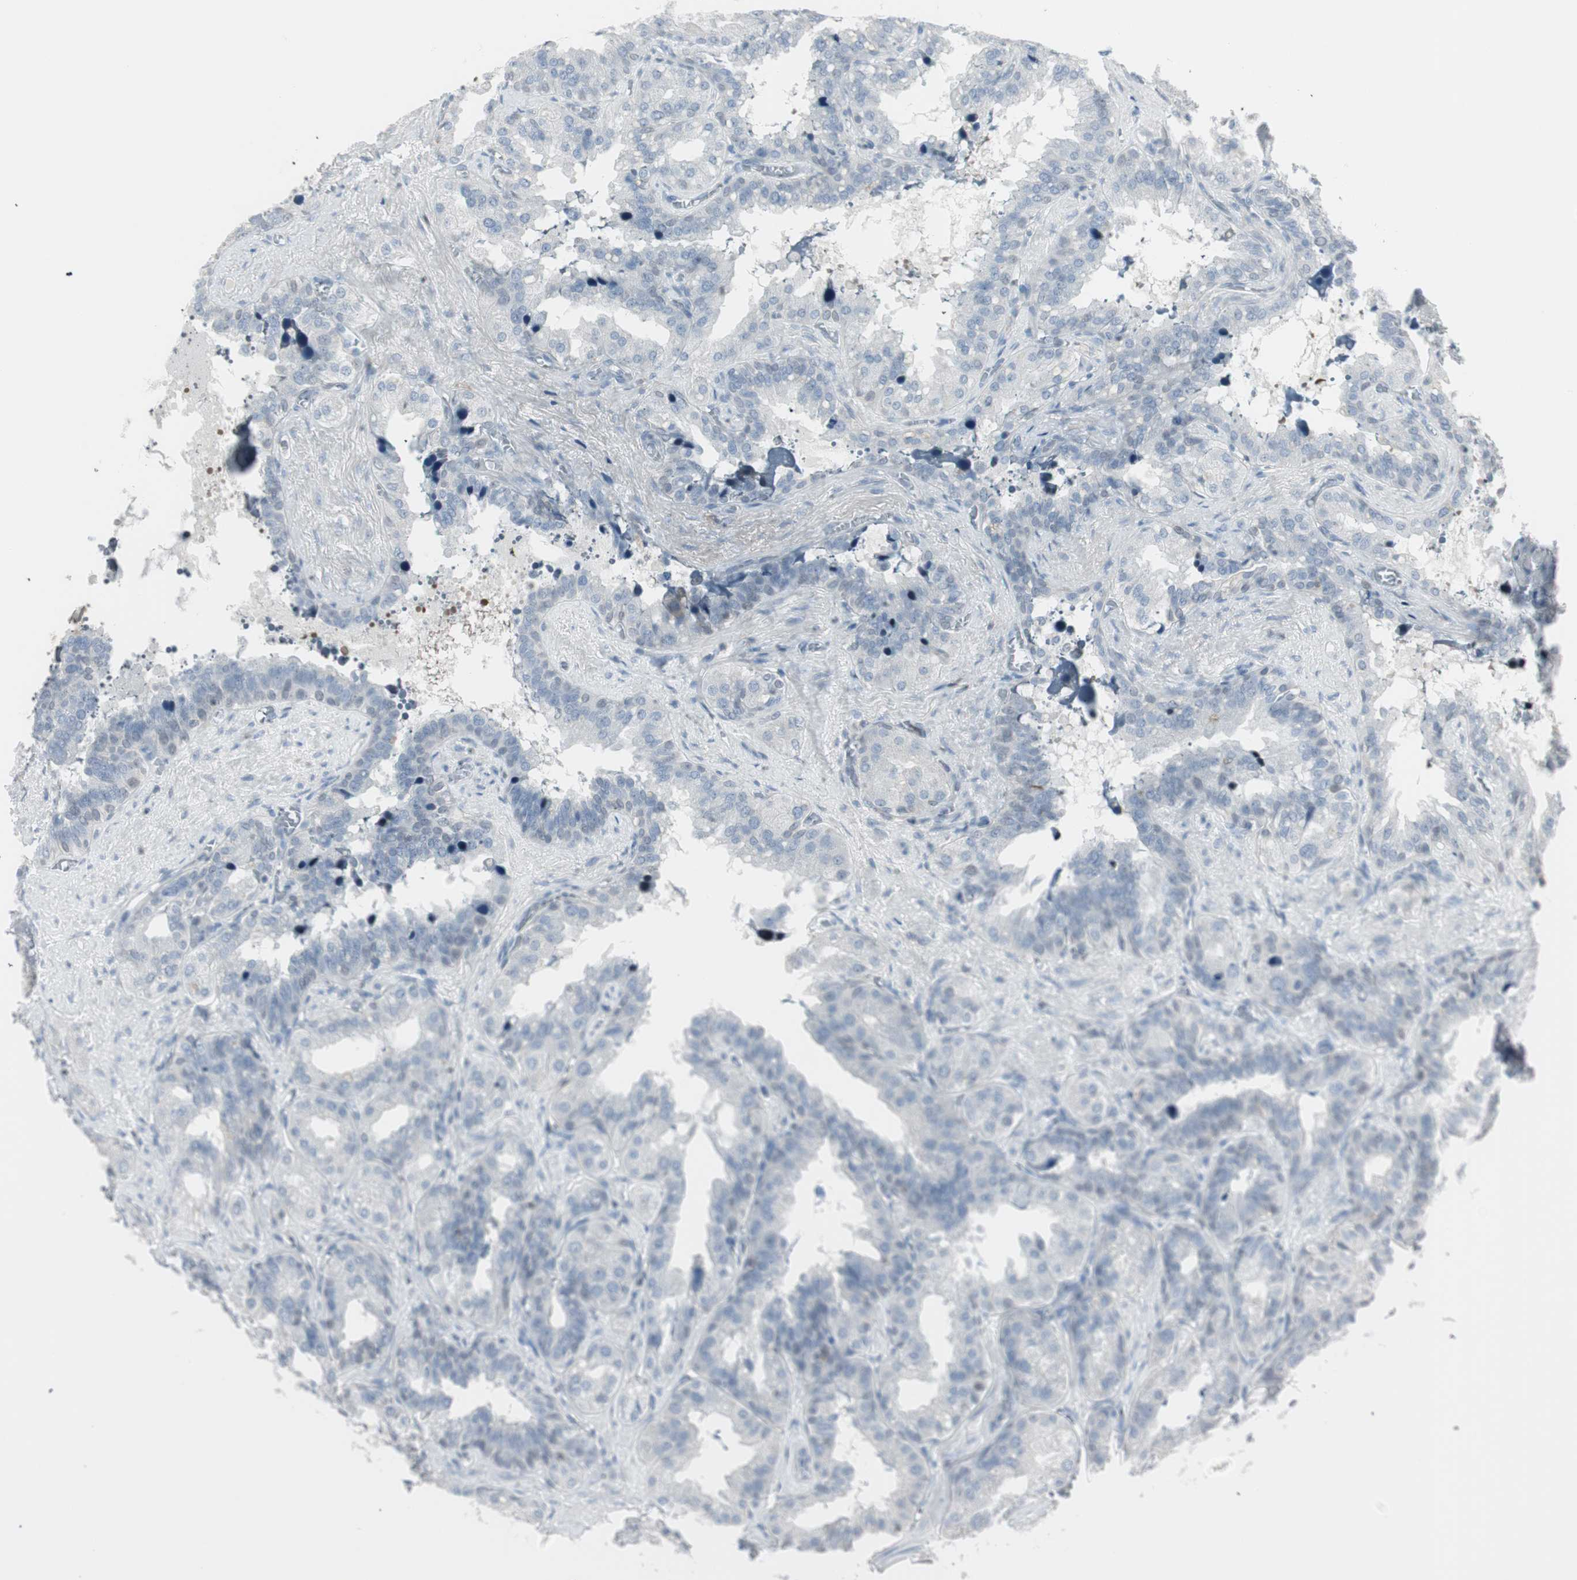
{"staining": {"intensity": "negative", "quantity": "none", "location": "none"}, "tissue": "seminal vesicle", "cell_type": "Glandular cells", "image_type": "normal", "snomed": [{"axis": "morphology", "description": "Normal tissue, NOS"}, {"axis": "topography", "description": "Prostate"}, {"axis": "topography", "description": "Seminal veicle"}], "caption": "This is a histopathology image of immunohistochemistry staining of normal seminal vesicle, which shows no expression in glandular cells.", "gene": "MAP4K4", "patient": {"sex": "male", "age": 51}}